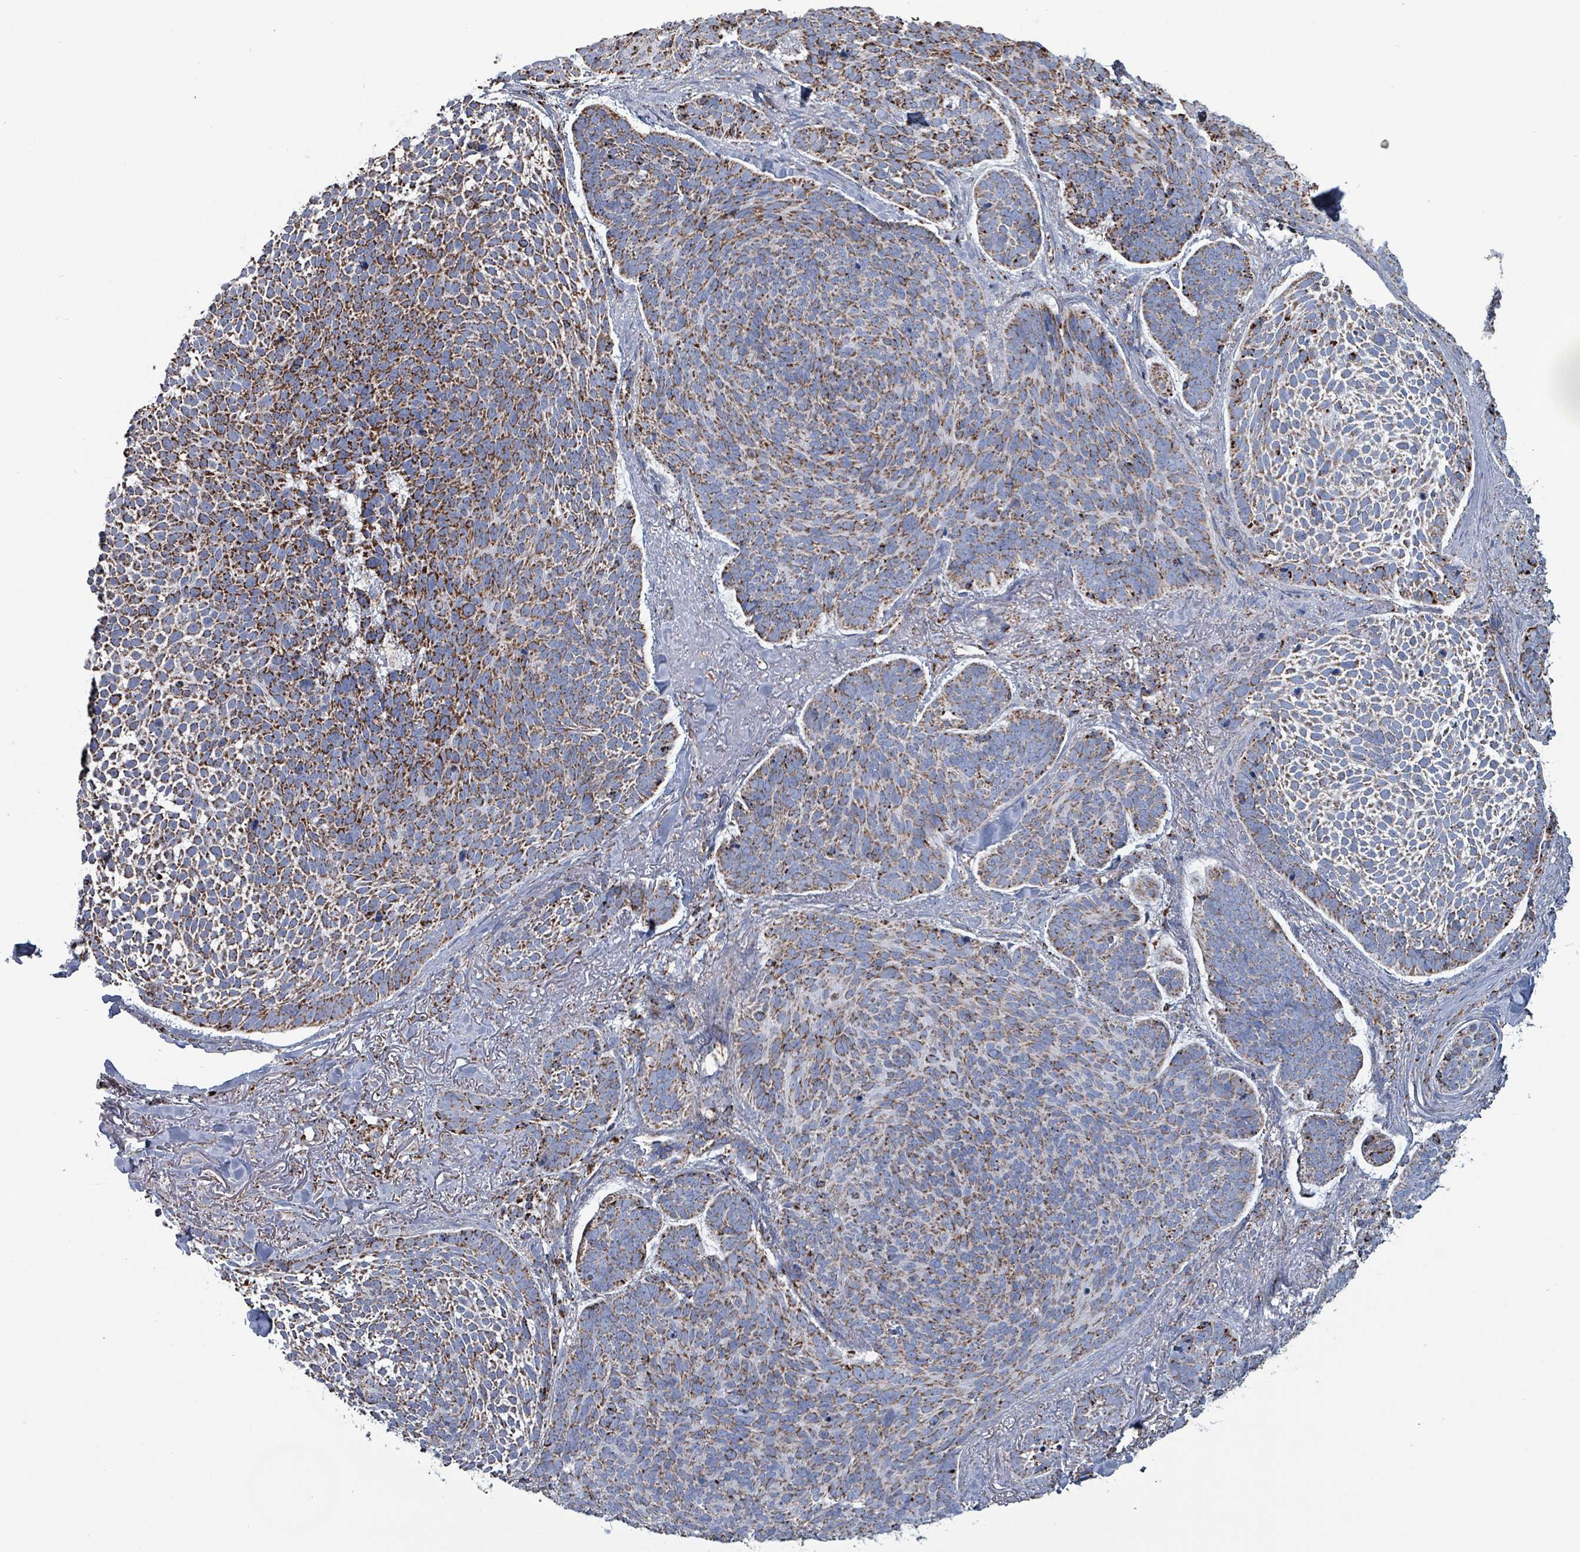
{"staining": {"intensity": "moderate", "quantity": ">75%", "location": "cytoplasmic/membranous"}, "tissue": "skin cancer", "cell_type": "Tumor cells", "image_type": "cancer", "snomed": [{"axis": "morphology", "description": "Basal cell carcinoma"}, {"axis": "topography", "description": "Skin"}], "caption": "A micrograph showing moderate cytoplasmic/membranous expression in approximately >75% of tumor cells in skin basal cell carcinoma, as visualized by brown immunohistochemical staining.", "gene": "IDH3B", "patient": {"sex": "male", "age": 70}}